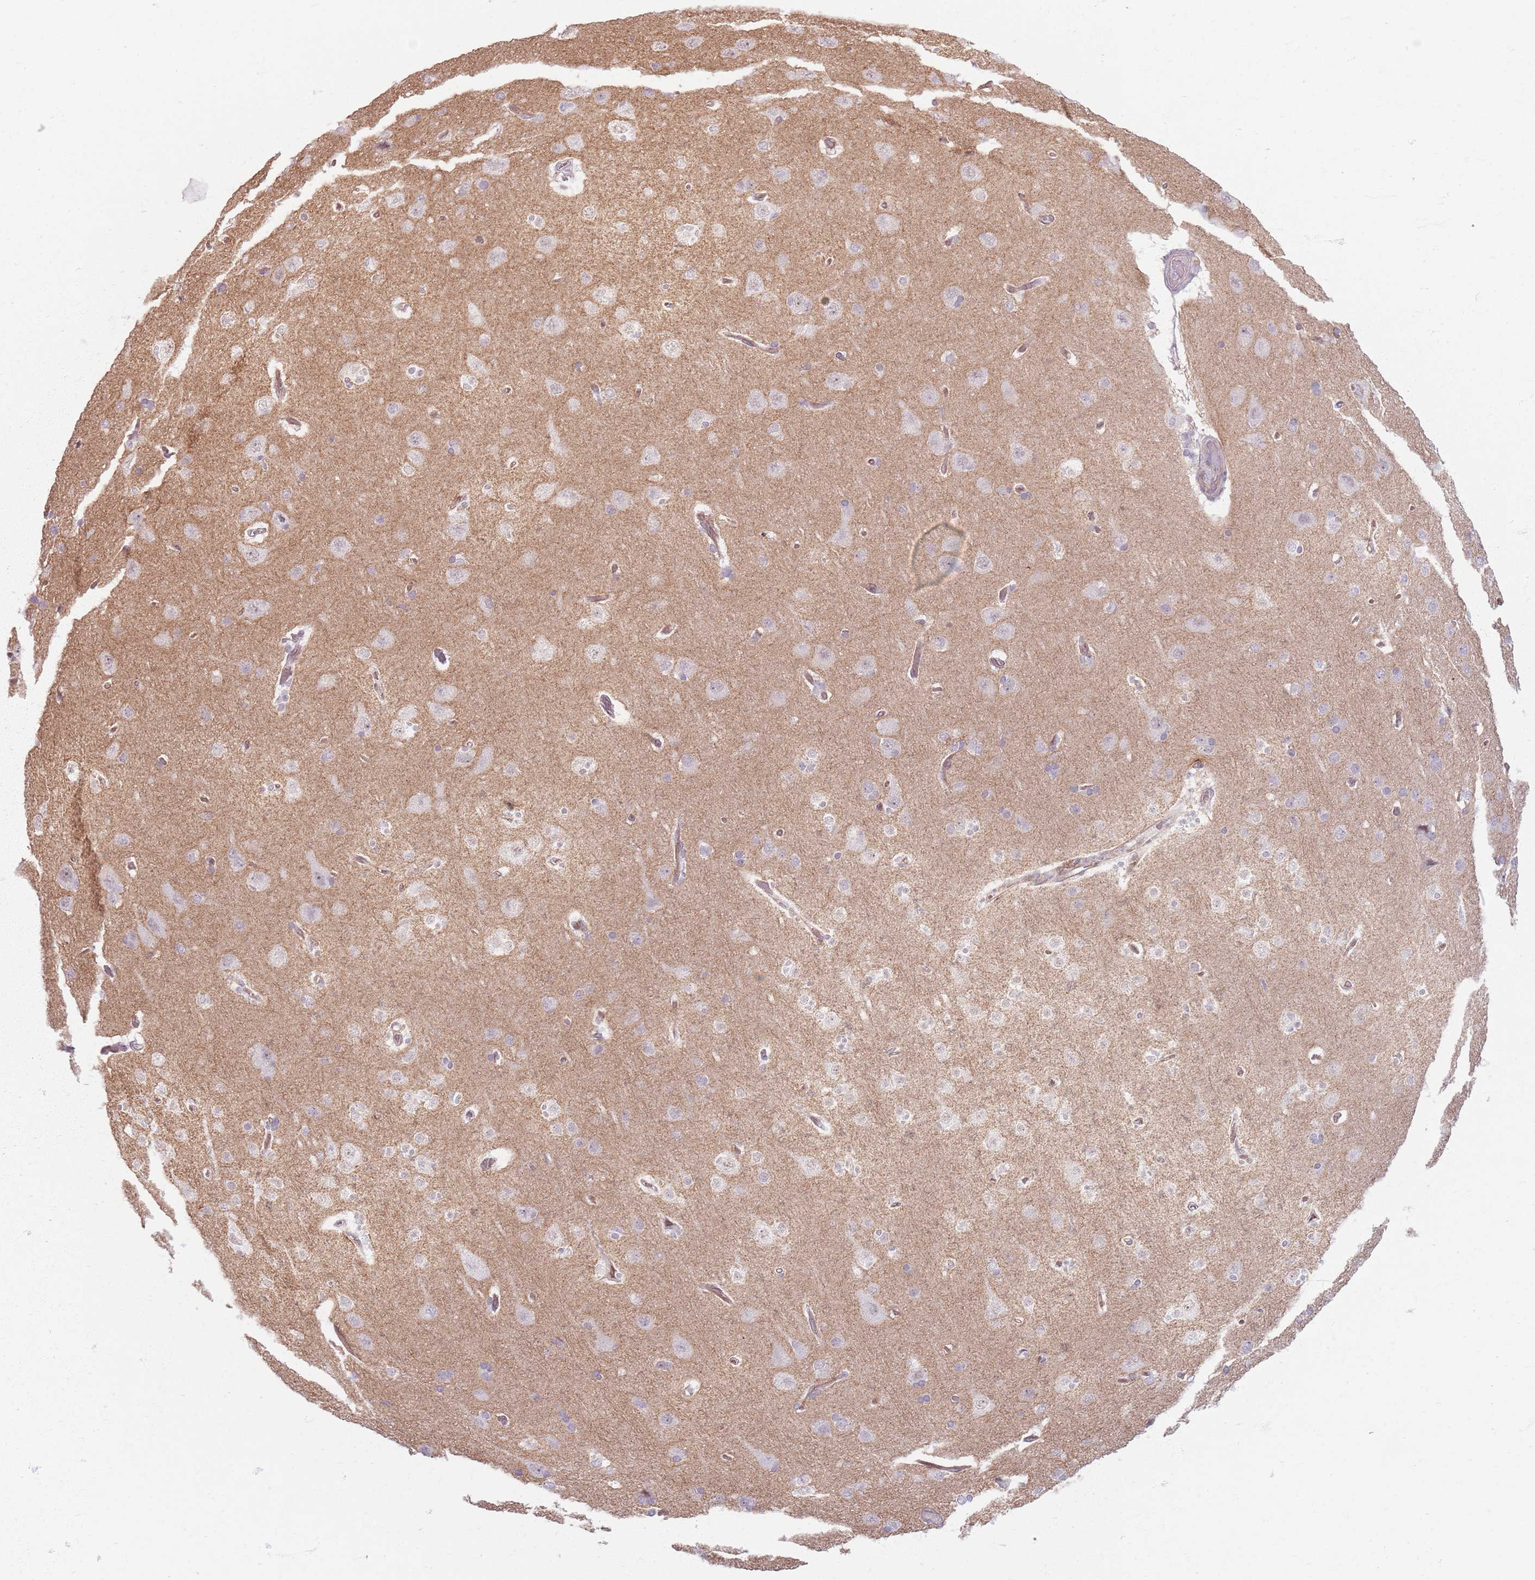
{"staining": {"intensity": "weak", "quantity": ">75%", "location": "cytoplasmic/membranous"}, "tissue": "cerebral cortex", "cell_type": "Endothelial cells", "image_type": "normal", "snomed": [{"axis": "morphology", "description": "Normal tissue, NOS"}, {"axis": "topography", "description": "Cerebral cortex"}], "caption": "Cerebral cortex stained with immunohistochemistry demonstrates weak cytoplasmic/membranous expression in approximately >75% of endothelial cells. (brown staining indicates protein expression, while blue staining denotes nuclei).", "gene": "KCNA5", "patient": {"sex": "male", "age": 62}}